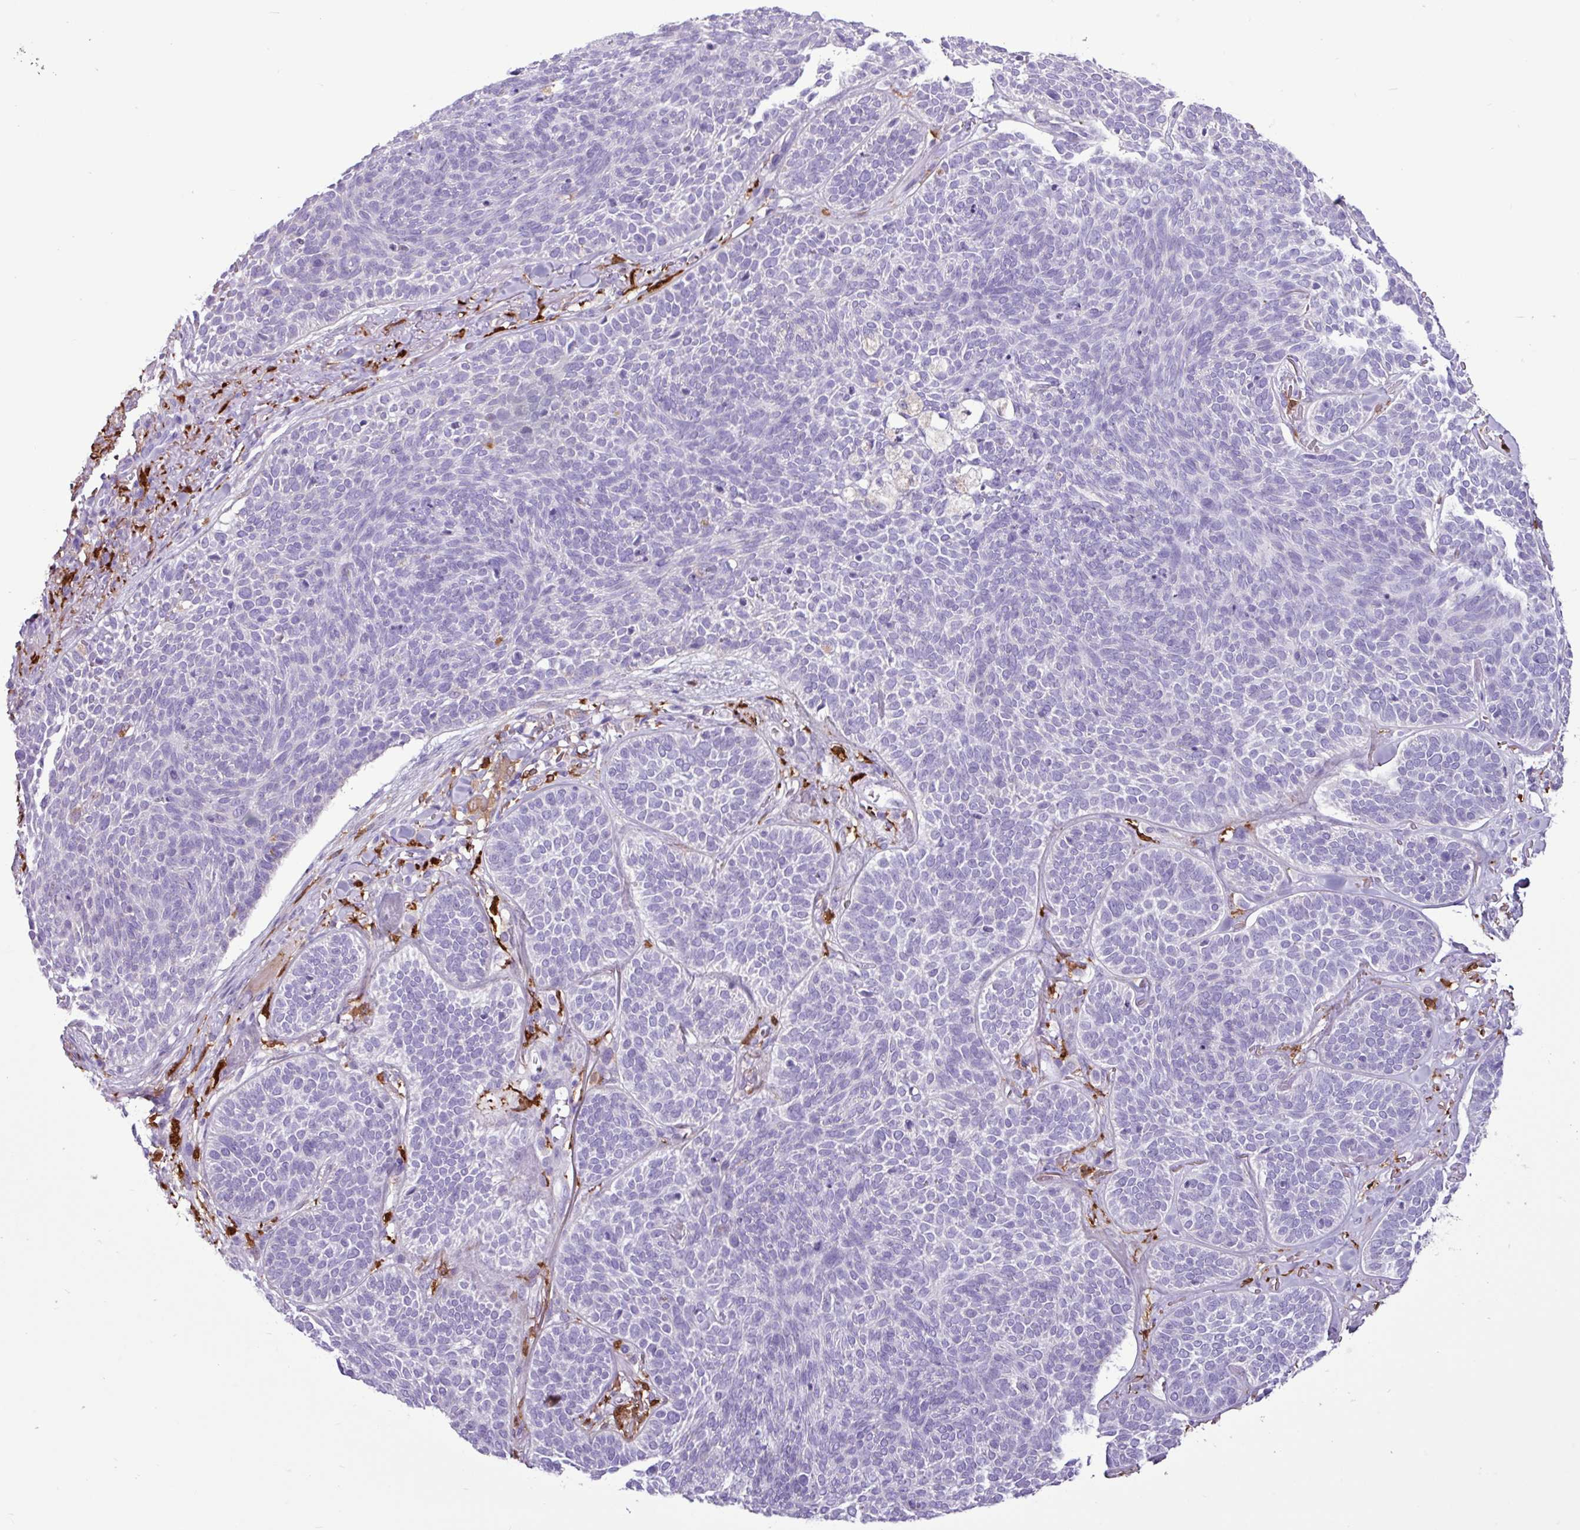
{"staining": {"intensity": "weak", "quantity": "<25%", "location": "cytoplasmic/membranous"}, "tissue": "skin cancer", "cell_type": "Tumor cells", "image_type": "cancer", "snomed": [{"axis": "morphology", "description": "Basal cell carcinoma"}, {"axis": "topography", "description": "Skin"}], "caption": "This is a micrograph of immunohistochemistry staining of skin cancer, which shows no positivity in tumor cells.", "gene": "TMEM200C", "patient": {"sex": "male", "age": 85}}